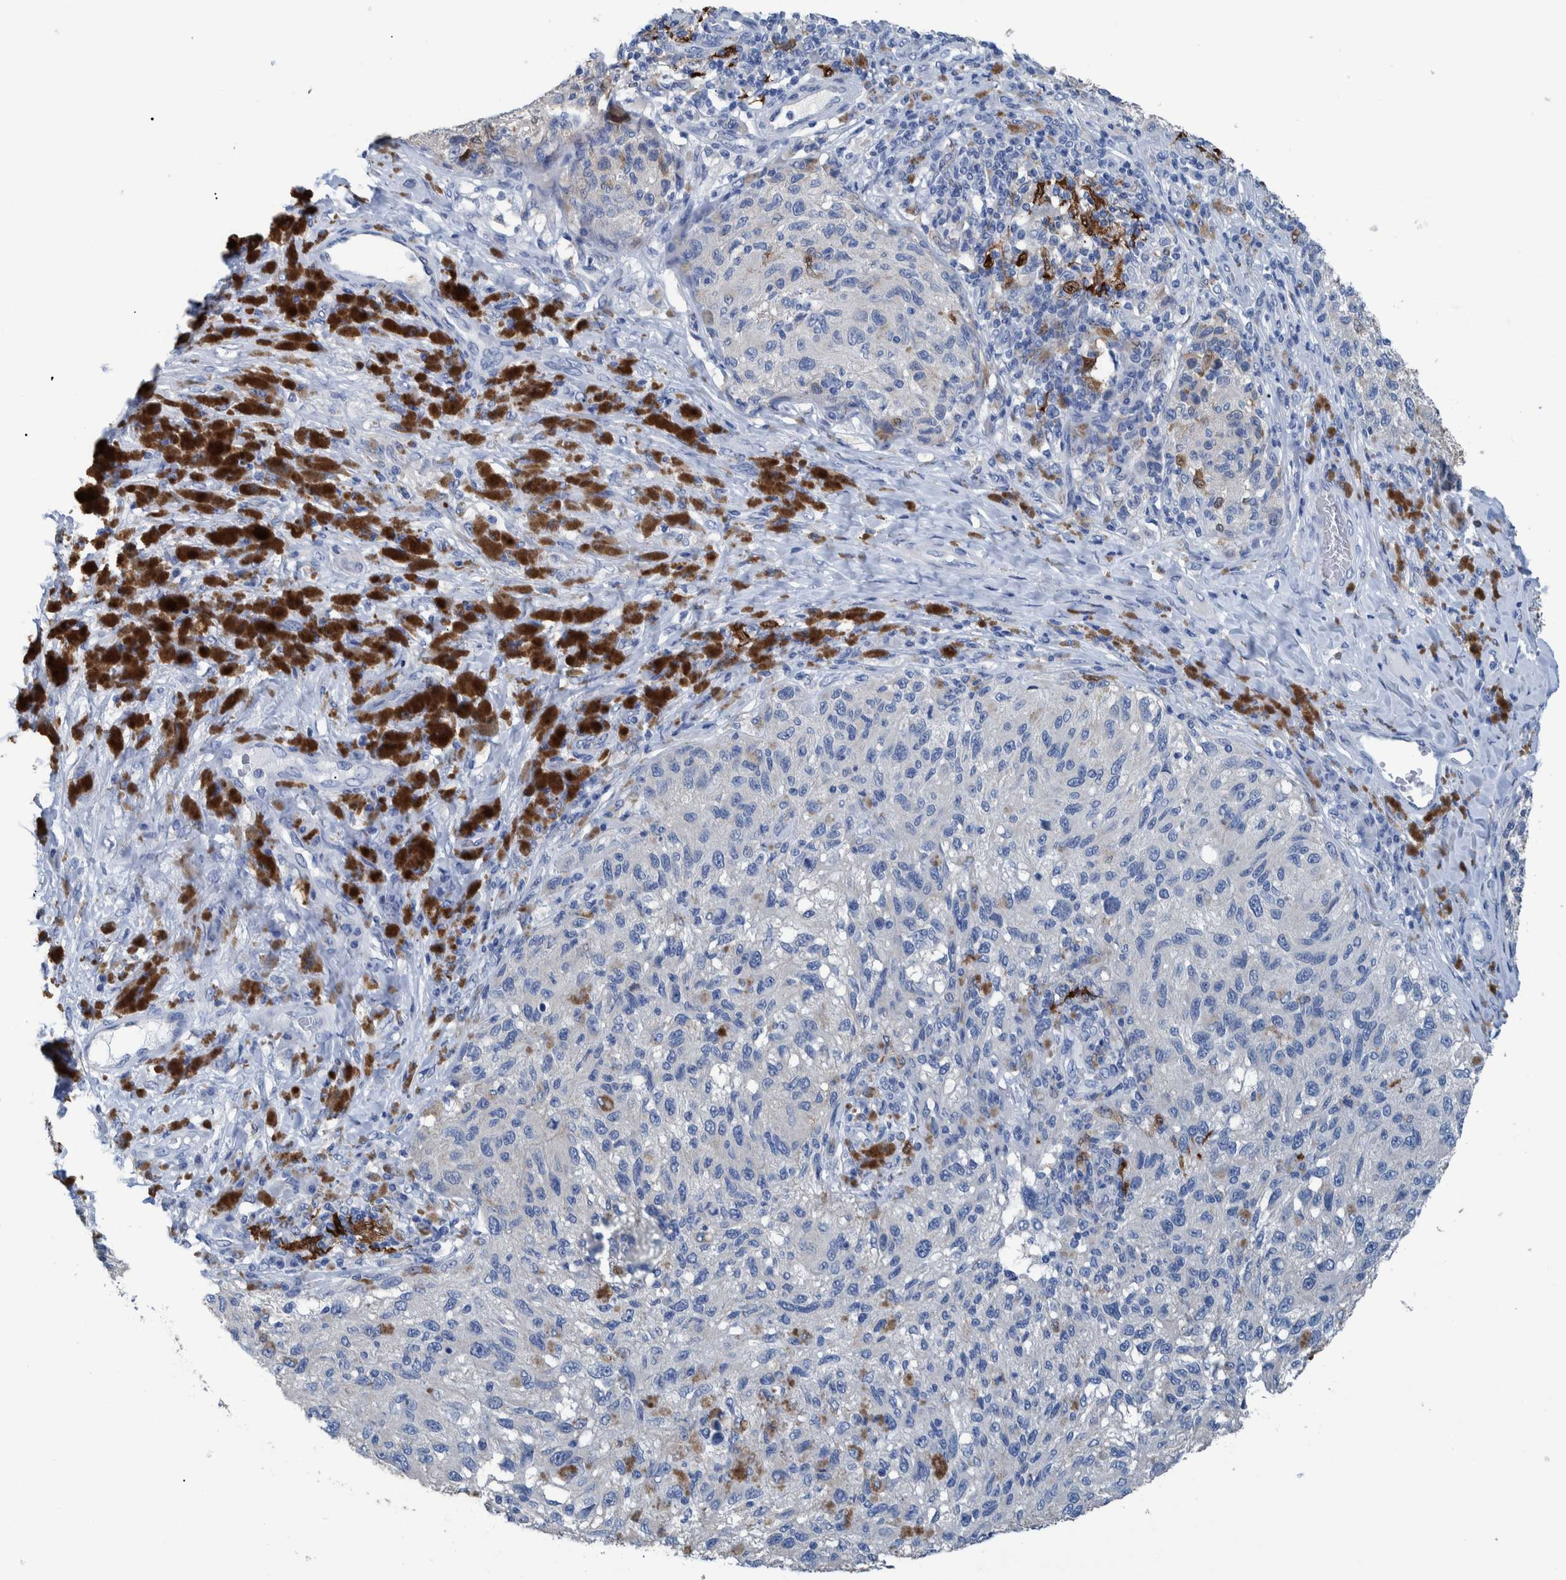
{"staining": {"intensity": "negative", "quantity": "none", "location": "none"}, "tissue": "melanoma", "cell_type": "Tumor cells", "image_type": "cancer", "snomed": [{"axis": "morphology", "description": "Malignant melanoma, NOS"}, {"axis": "topography", "description": "Skin"}], "caption": "The immunohistochemistry (IHC) photomicrograph has no significant staining in tumor cells of melanoma tissue. (DAB immunohistochemistry with hematoxylin counter stain).", "gene": "IDO1", "patient": {"sex": "female", "age": 73}}